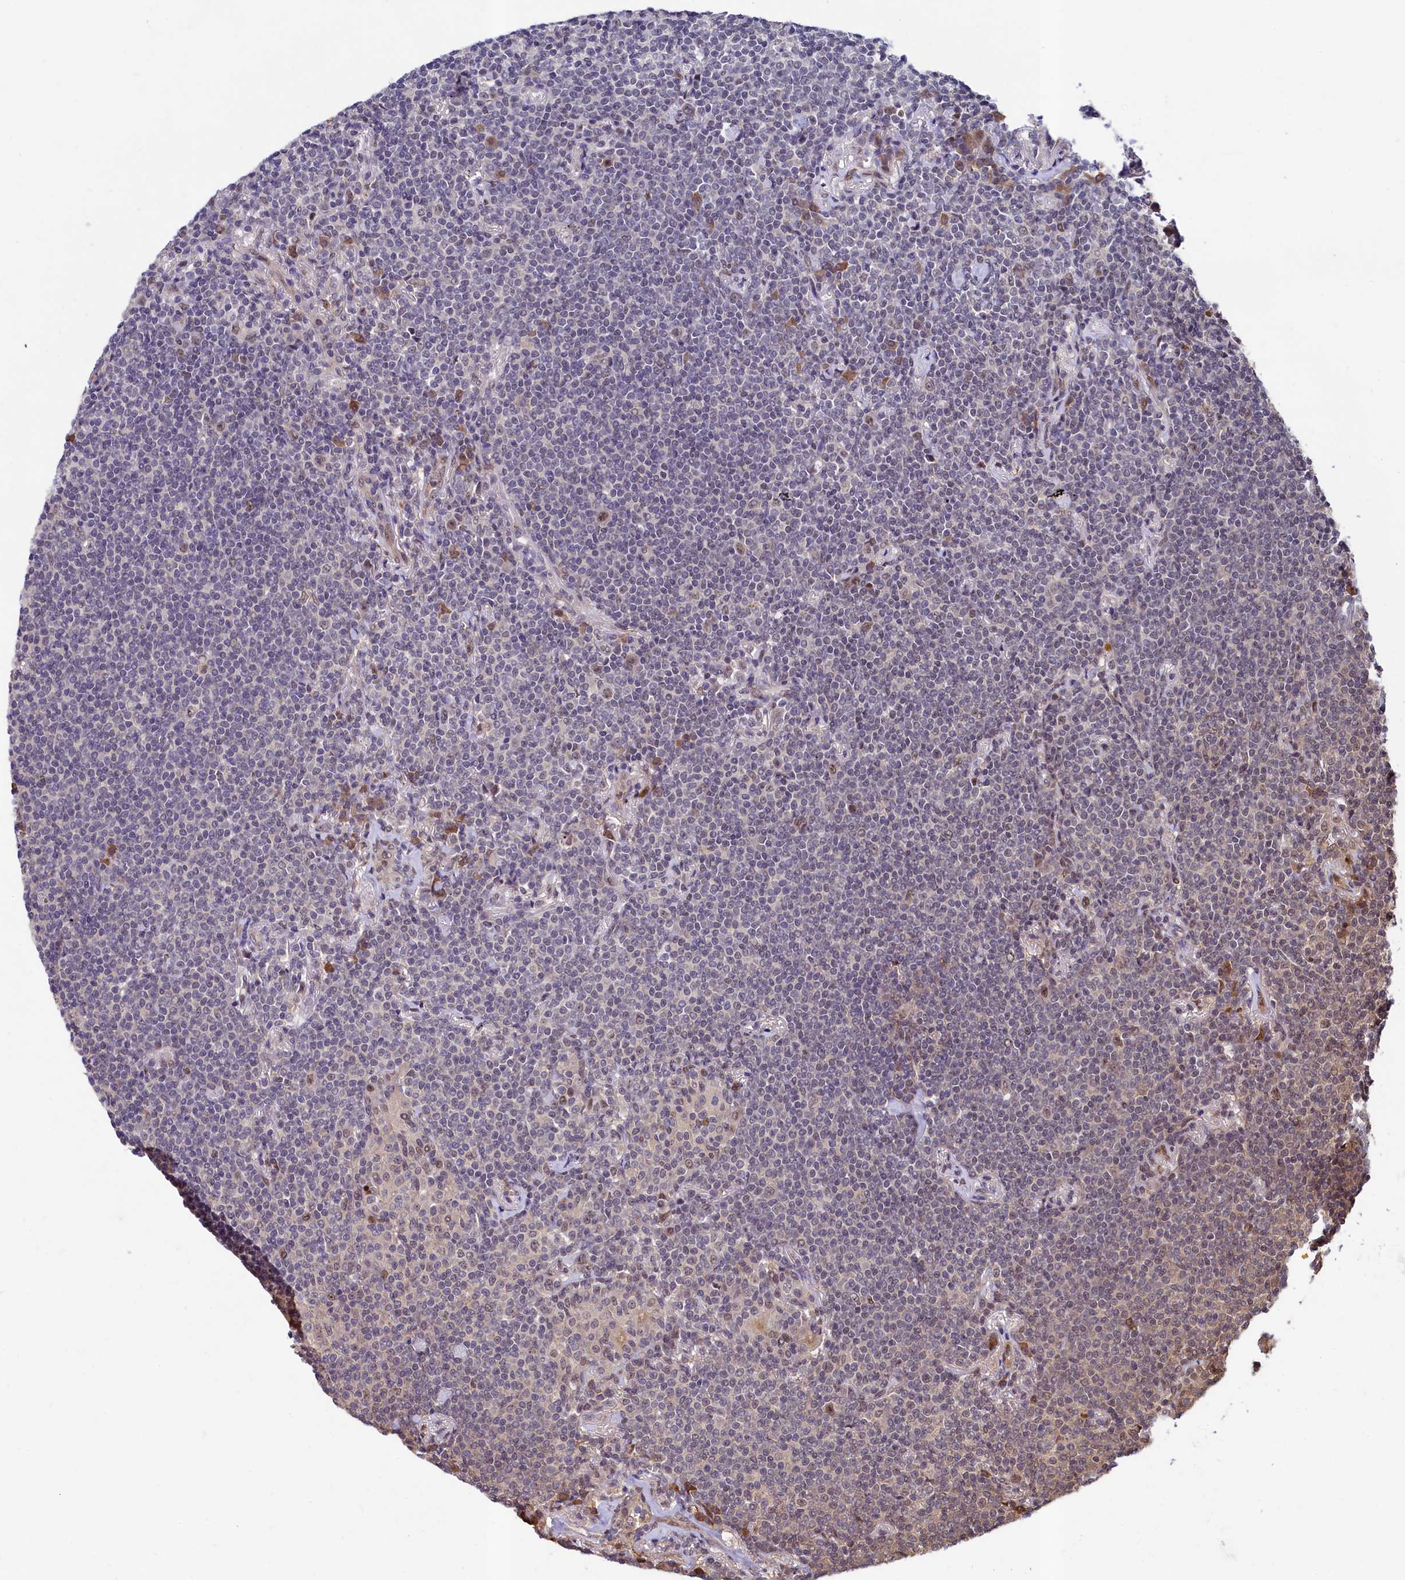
{"staining": {"intensity": "negative", "quantity": "none", "location": "none"}, "tissue": "lymphoma", "cell_type": "Tumor cells", "image_type": "cancer", "snomed": [{"axis": "morphology", "description": "Malignant lymphoma, non-Hodgkin's type, Low grade"}, {"axis": "topography", "description": "Lung"}], "caption": "Immunohistochemical staining of human lymphoma shows no significant positivity in tumor cells.", "gene": "LEO1", "patient": {"sex": "female", "age": 71}}